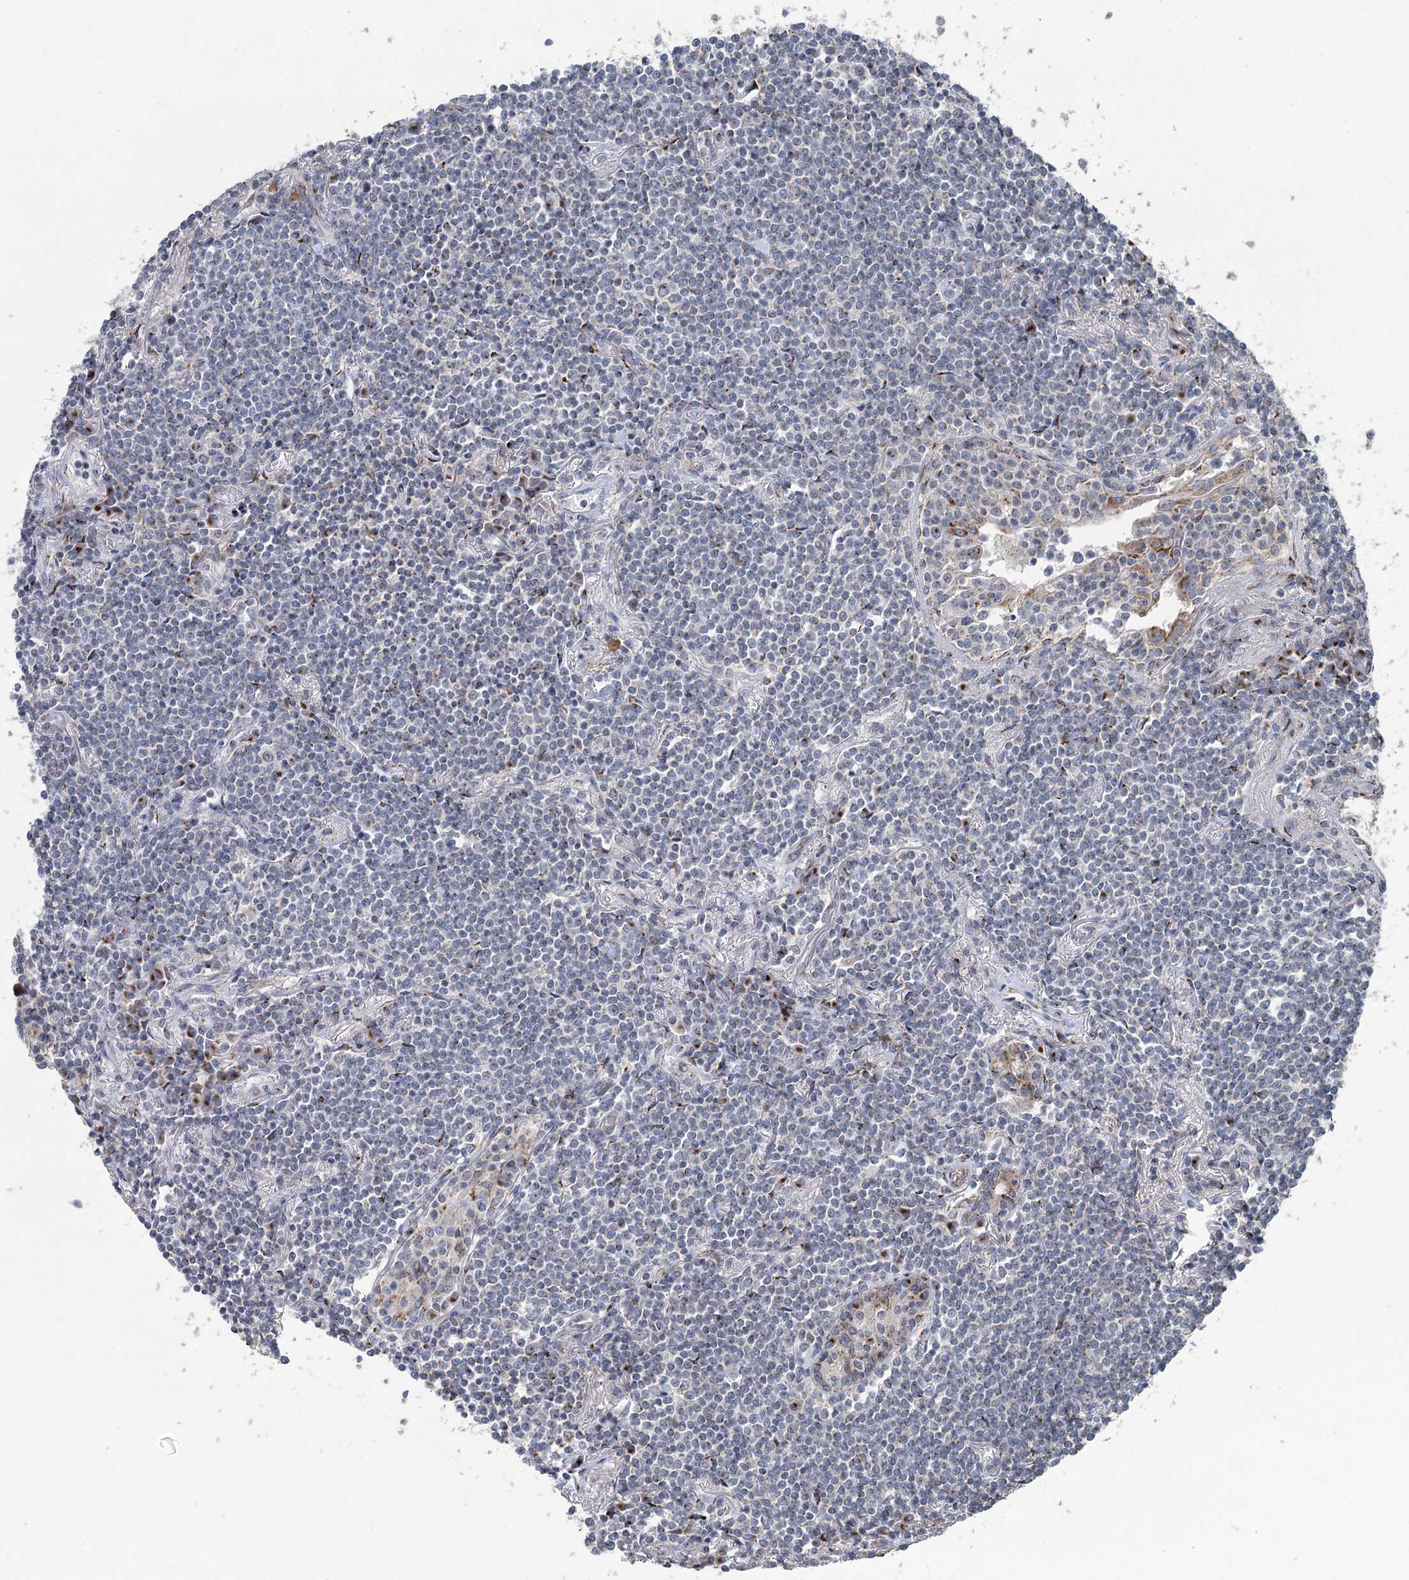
{"staining": {"intensity": "negative", "quantity": "none", "location": "none"}, "tissue": "lymphoma", "cell_type": "Tumor cells", "image_type": "cancer", "snomed": [{"axis": "morphology", "description": "Malignant lymphoma, non-Hodgkin's type, Low grade"}, {"axis": "topography", "description": "Lung"}], "caption": "The immunohistochemistry image has no significant expression in tumor cells of lymphoma tissue.", "gene": "ITIH5", "patient": {"sex": "female", "age": 71}}